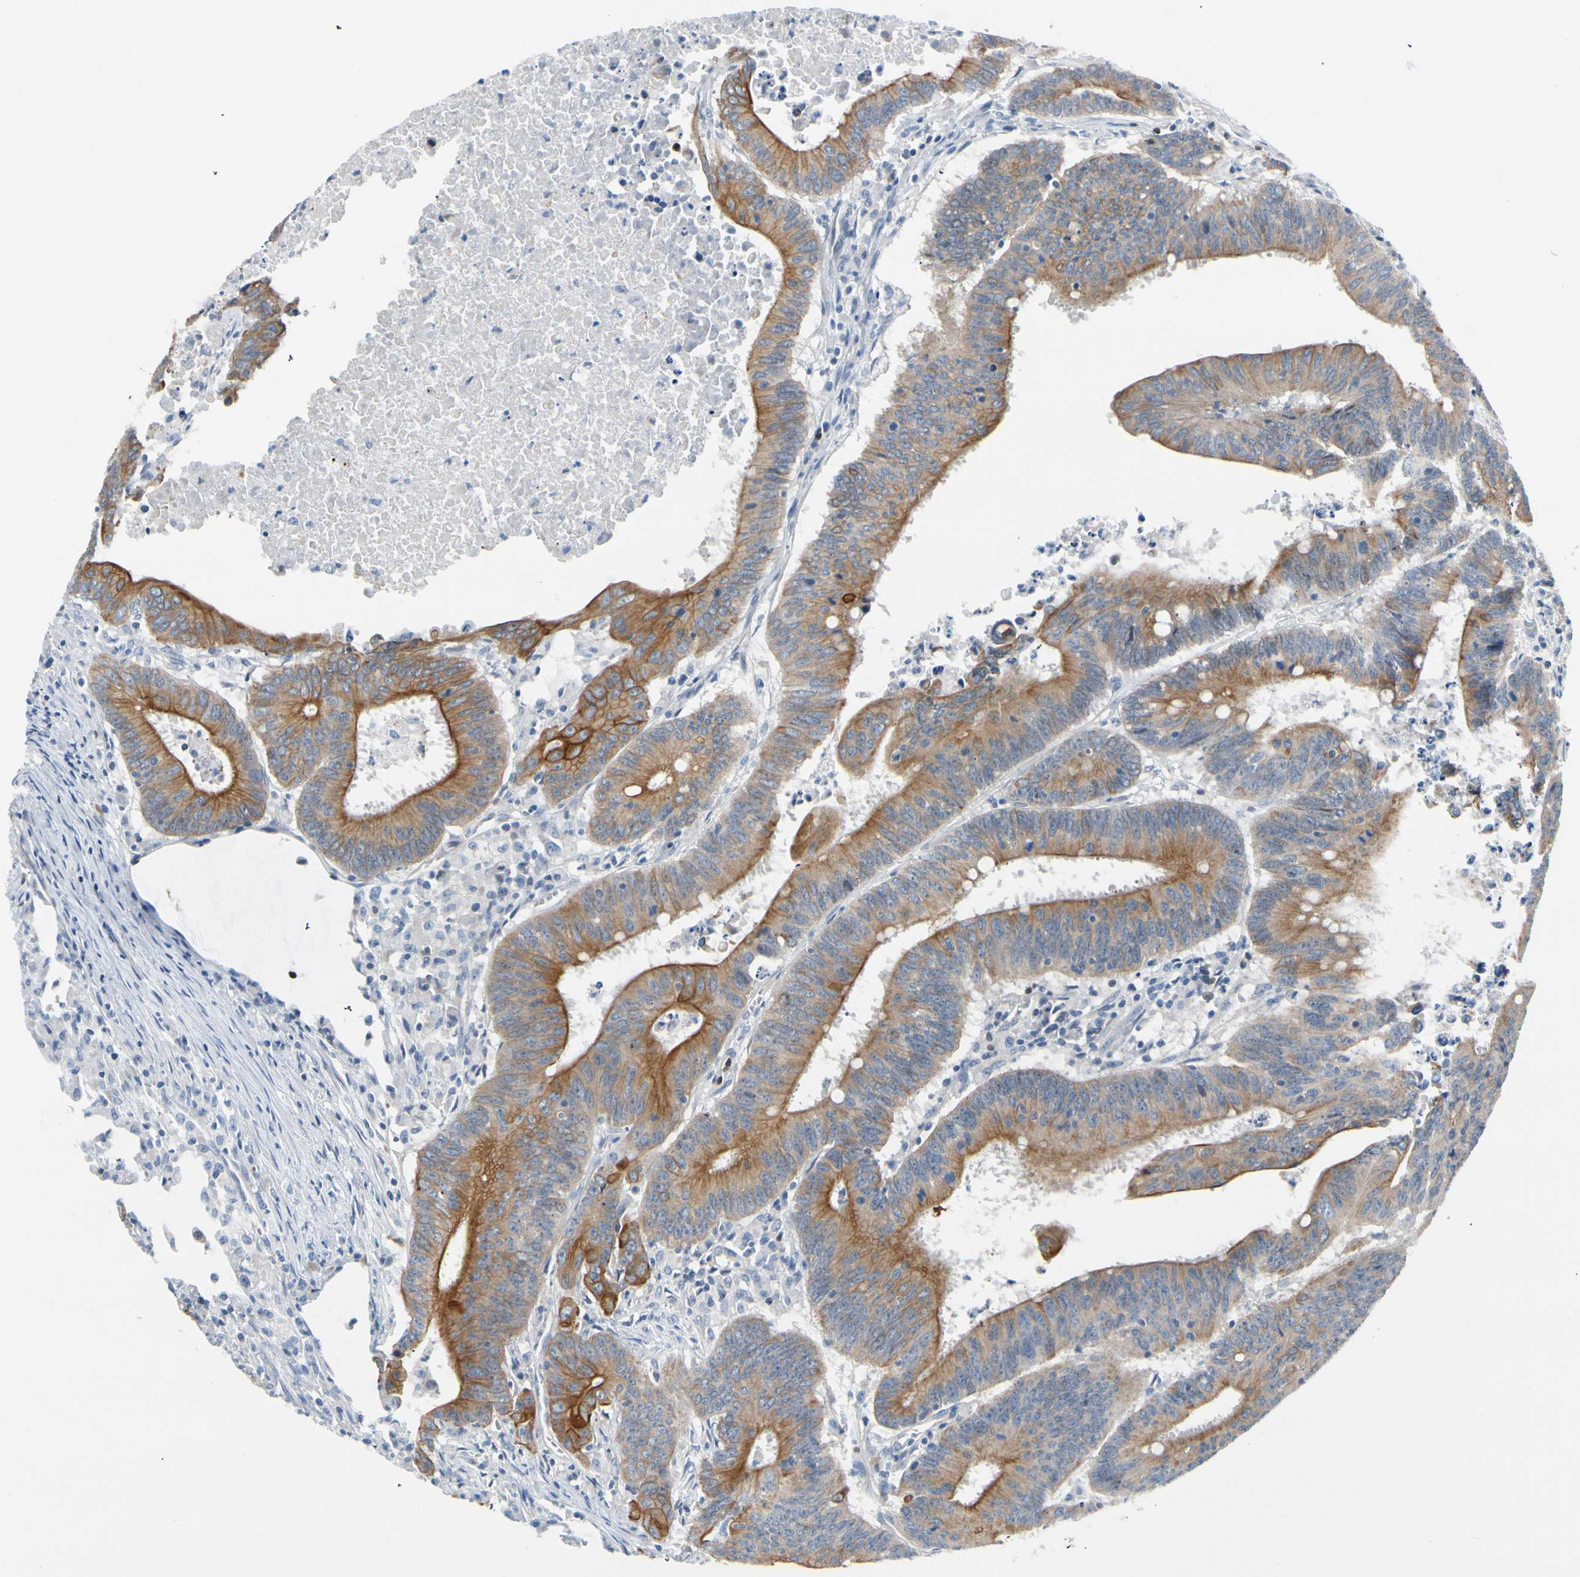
{"staining": {"intensity": "strong", "quantity": ">75%", "location": "cytoplasmic/membranous"}, "tissue": "colorectal cancer", "cell_type": "Tumor cells", "image_type": "cancer", "snomed": [{"axis": "morphology", "description": "Adenocarcinoma, NOS"}, {"axis": "topography", "description": "Colon"}], "caption": "Tumor cells display high levels of strong cytoplasmic/membranous positivity in about >75% of cells in colorectal adenocarcinoma.", "gene": "ZNF132", "patient": {"sex": "male", "age": 45}}